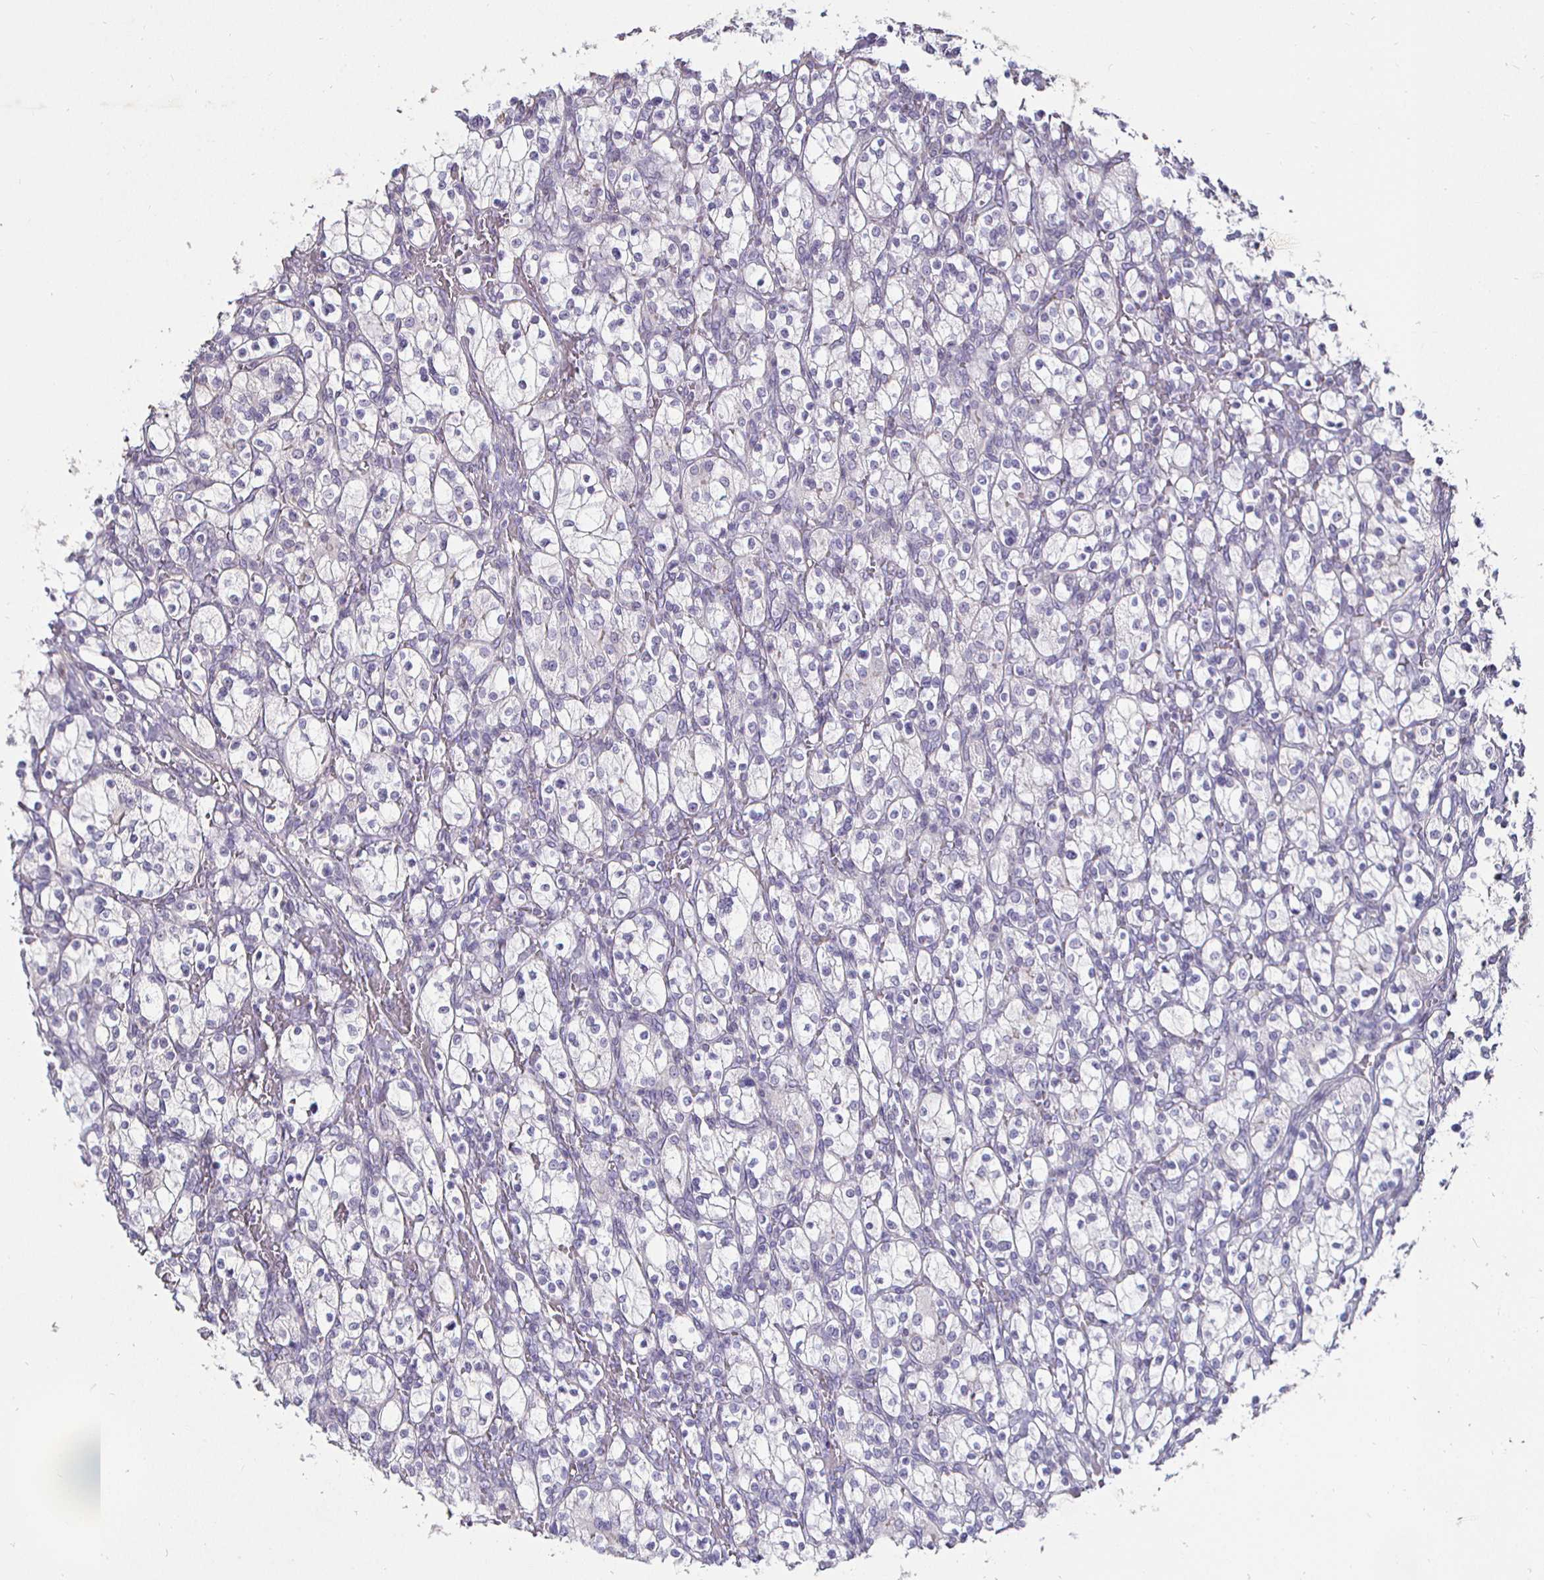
{"staining": {"intensity": "negative", "quantity": "none", "location": "none"}, "tissue": "renal cancer", "cell_type": "Tumor cells", "image_type": "cancer", "snomed": [{"axis": "morphology", "description": "Adenocarcinoma, NOS"}, {"axis": "topography", "description": "Kidney"}], "caption": "Tumor cells are negative for brown protein staining in adenocarcinoma (renal).", "gene": "MLH1", "patient": {"sex": "female", "age": 83}}